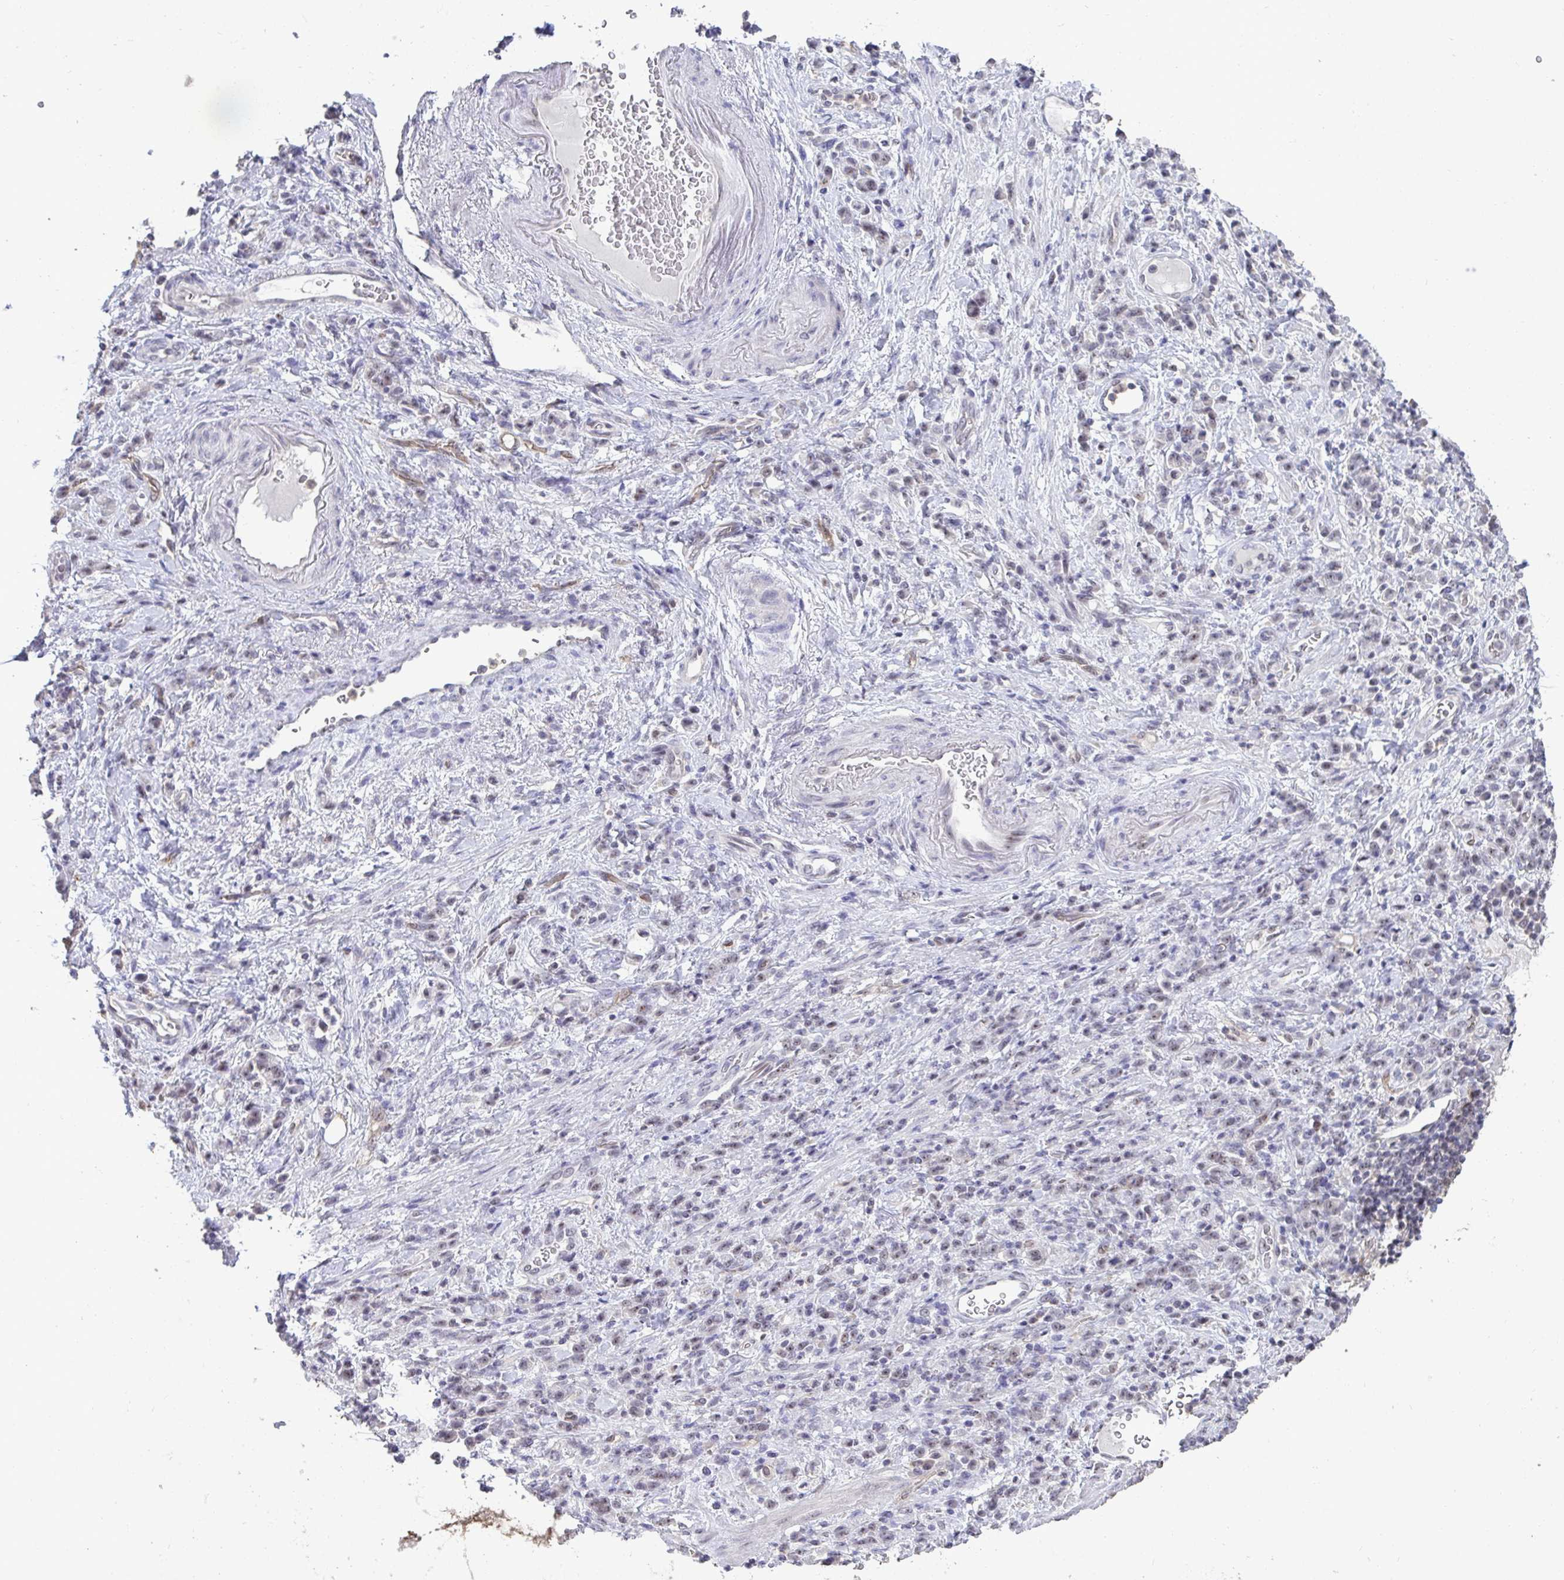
{"staining": {"intensity": "weak", "quantity": "<25%", "location": "nuclear"}, "tissue": "stomach cancer", "cell_type": "Tumor cells", "image_type": "cancer", "snomed": [{"axis": "morphology", "description": "Adenocarcinoma, NOS"}, {"axis": "topography", "description": "Stomach"}], "caption": "An immunohistochemistry micrograph of stomach cancer (adenocarcinoma) is shown. There is no staining in tumor cells of stomach cancer (adenocarcinoma).", "gene": "SENP3", "patient": {"sex": "male", "age": 77}}